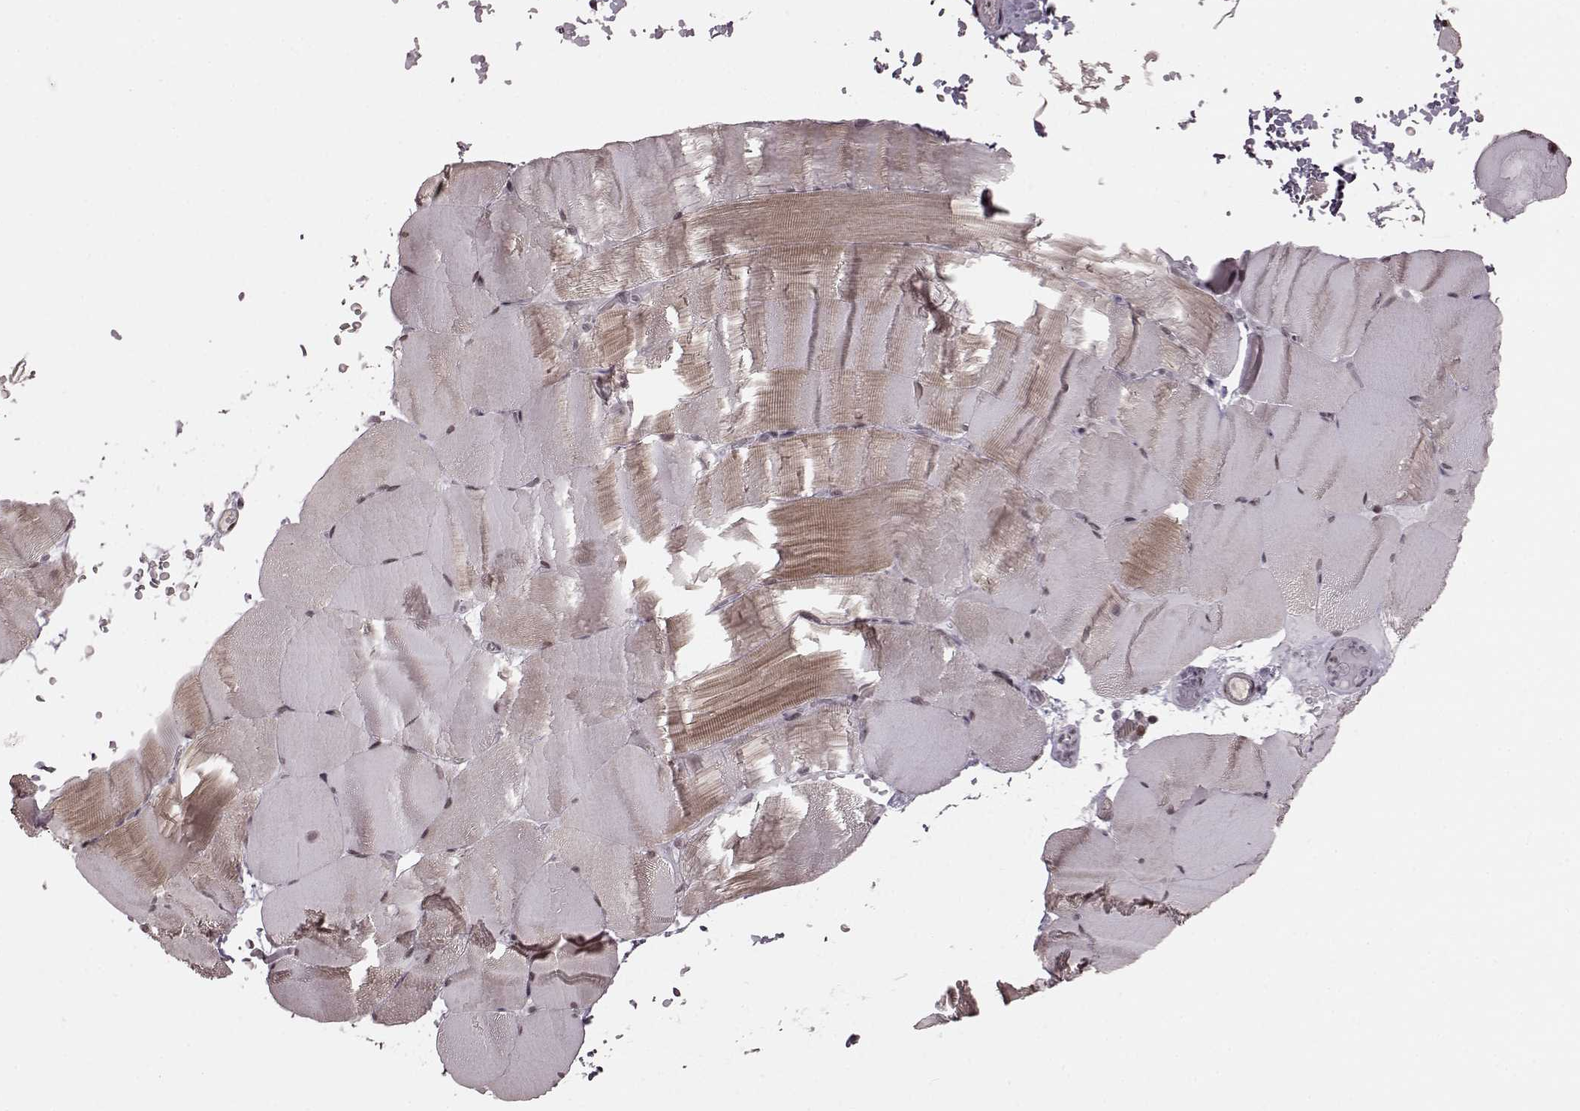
{"staining": {"intensity": "weak", "quantity": ">75%", "location": "nuclear"}, "tissue": "skeletal muscle", "cell_type": "Myocytes", "image_type": "normal", "snomed": [{"axis": "morphology", "description": "Normal tissue, NOS"}, {"axis": "topography", "description": "Skeletal muscle"}], "caption": "Immunohistochemistry (DAB) staining of benign human skeletal muscle demonstrates weak nuclear protein expression in about >75% of myocytes. The staining was performed using DAB to visualize the protein expression in brown, while the nuclei were stained in blue with hematoxylin (Magnification: 20x).", "gene": "NR2C1", "patient": {"sex": "female", "age": 37}}